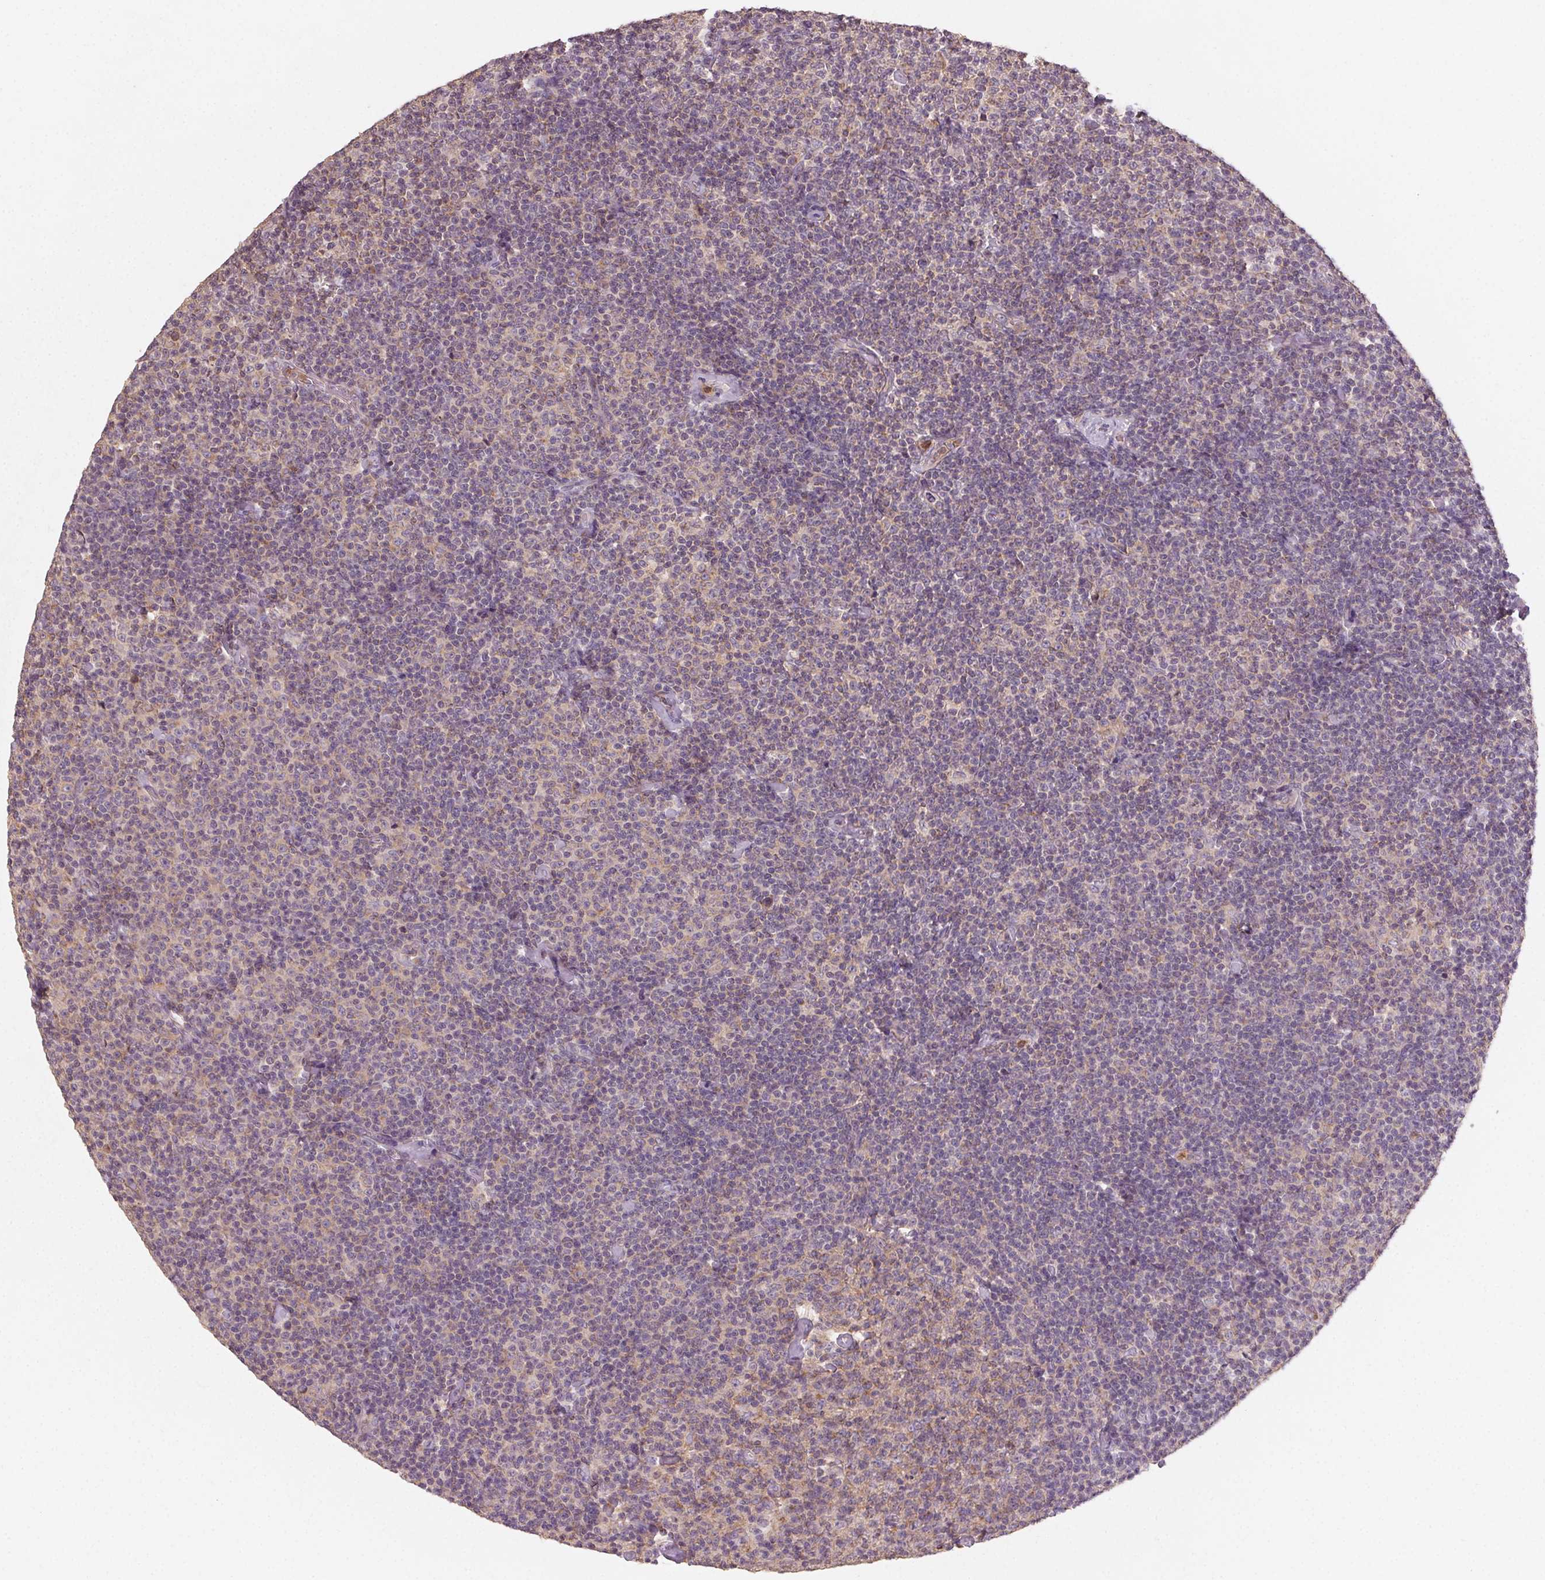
{"staining": {"intensity": "weak", "quantity": ">75%", "location": "cytoplasmic/membranous"}, "tissue": "lymphoma", "cell_type": "Tumor cells", "image_type": "cancer", "snomed": [{"axis": "morphology", "description": "Malignant lymphoma, non-Hodgkin's type, Low grade"}, {"axis": "topography", "description": "Lymph node"}], "caption": "There is low levels of weak cytoplasmic/membranous staining in tumor cells of lymphoma, as demonstrated by immunohistochemical staining (brown color).", "gene": "AP1S1", "patient": {"sex": "male", "age": 81}}